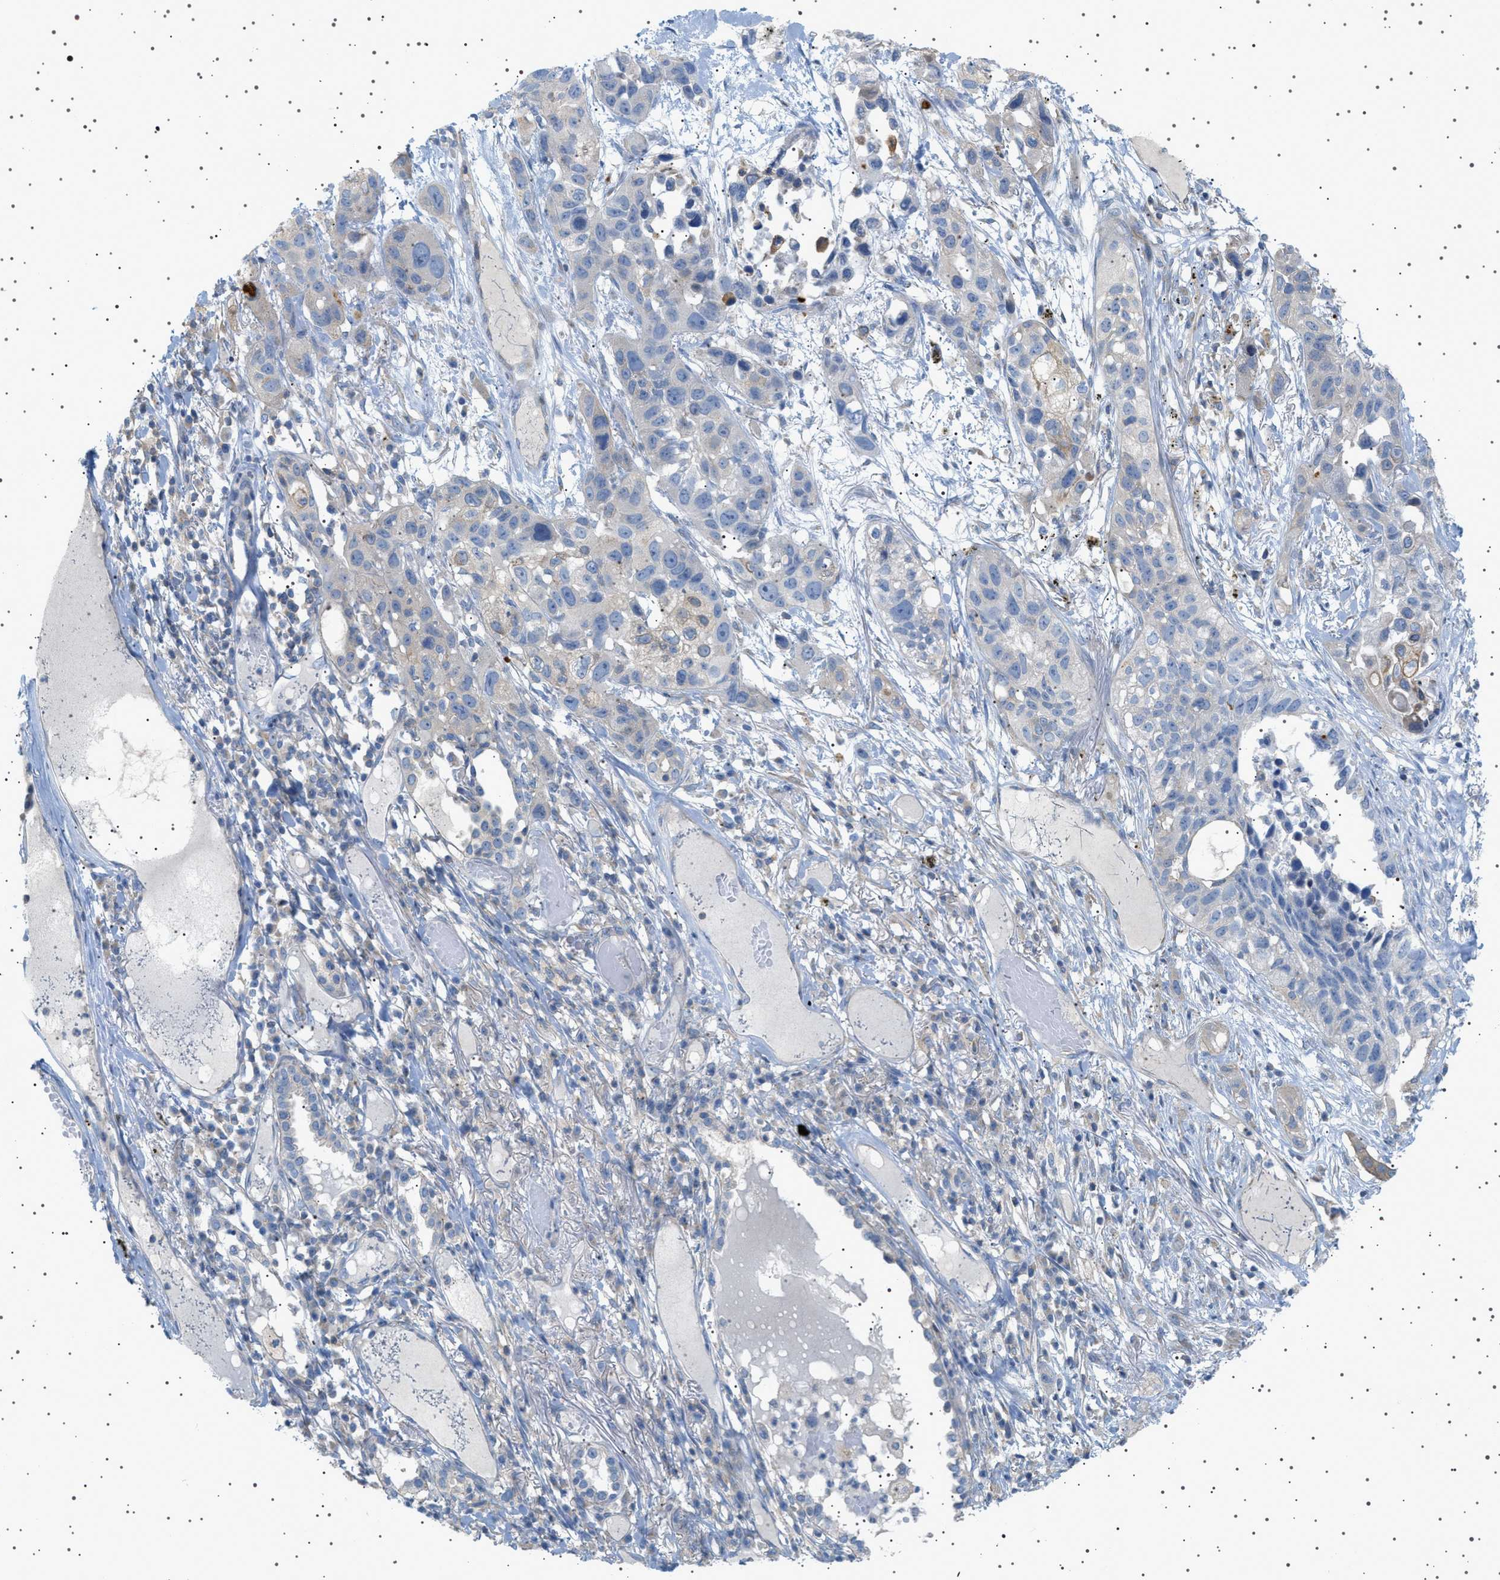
{"staining": {"intensity": "negative", "quantity": "none", "location": "none"}, "tissue": "lung cancer", "cell_type": "Tumor cells", "image_type": "cancer", "snomed": [{"axis": "morphology", "description": "Squamous cell carcinoma, NOS"}, {"axis": "topography", "description": "Lung"}], "caption": "Immunohistochemistry of human squamous cell carcinoma (lung) reveals no positivity in tumor cells. Nuclei are stained in blue.", "gene": "ADCY10", "patient": {"sex": "male", "age": 71}}